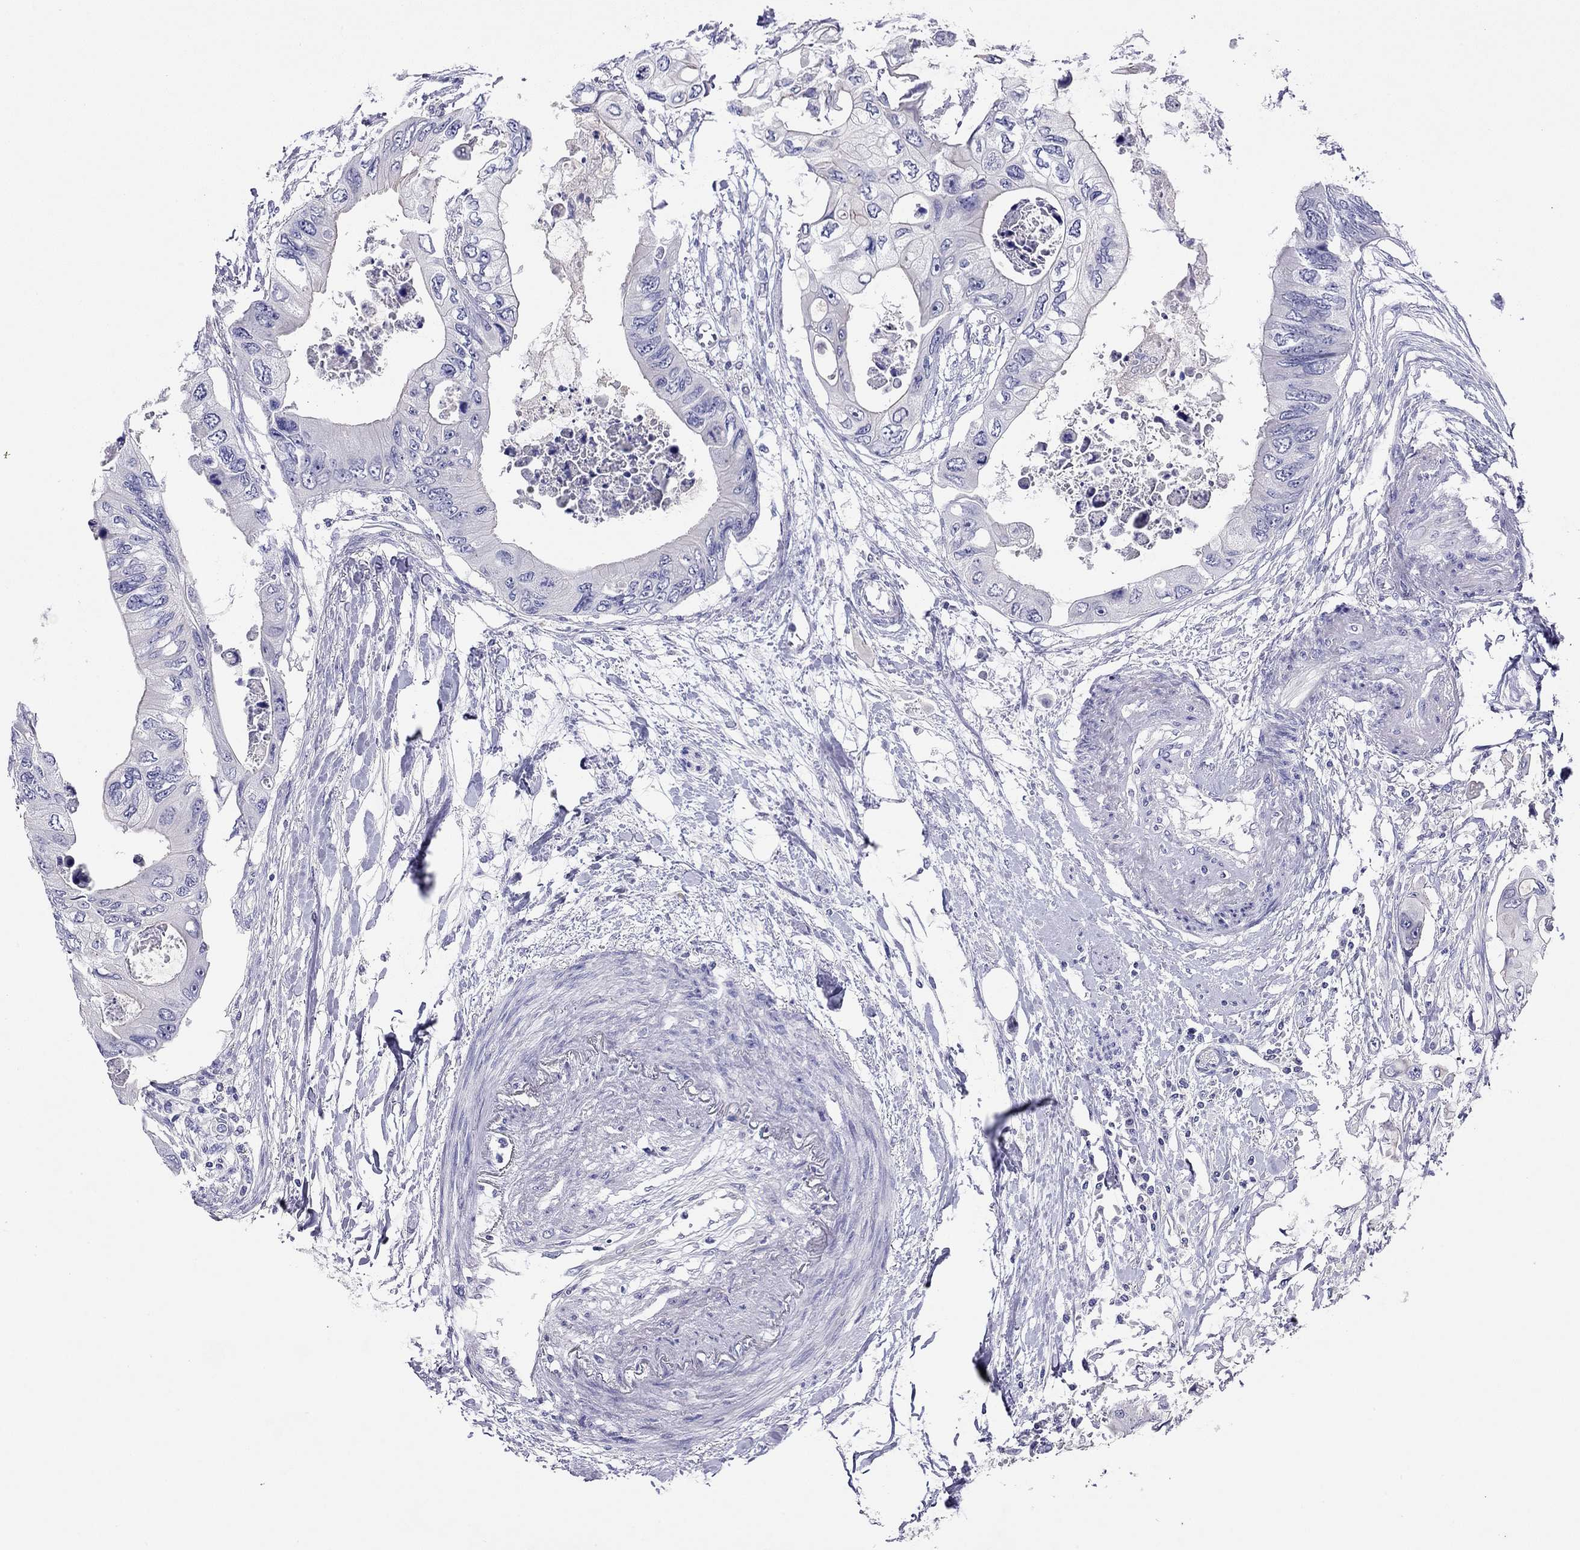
{"staining": {"intensity": "negative", "quantity": "none", "location": "none"}, "tissue": "colorectal cancer", "cell_type": "Tumor cells", "image_type": "cancer", "snomed": [{"axis": "morphology", "description": "Adenocarcinoma, NOS"}, {"axis": "topography", "description": "Rectum"}], "caption": "Immunohistochemistry (IHC) histopathology image of neoplastic tissue: adenocarcinoma (colorectal) stained with DAB demonstrates no significant protein positivity in tumor cells.", "gene": "CAPNS2", "patient": {"sex": "male", "age": 63}}